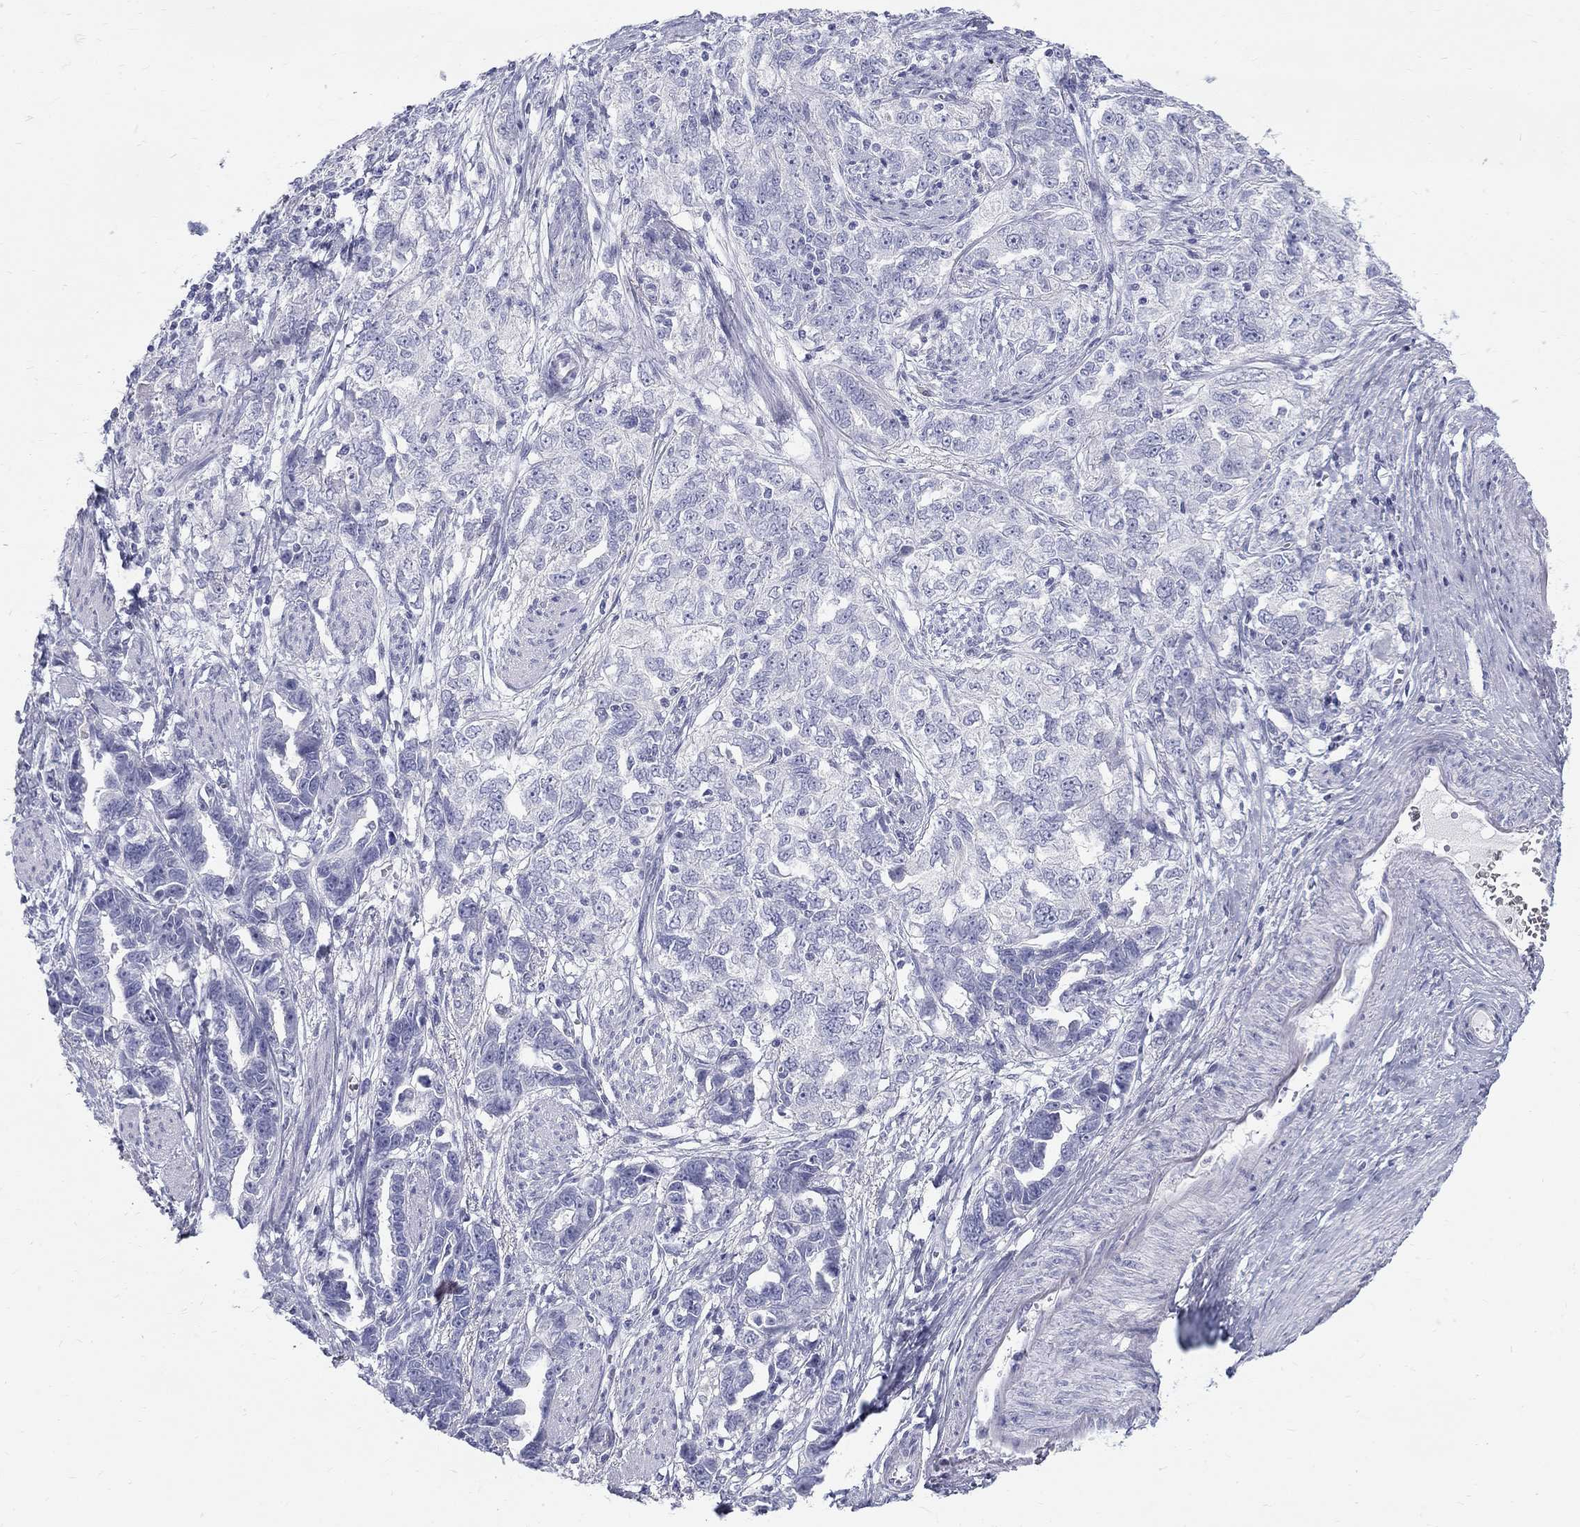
{"staining": {"intensity": "negative", "quantity": "none", "location": "none"}, "tissue": "ovarian cancer", "cell_type": "Tumor cells", "image_type": "cancer", "snomed": [{"axis": "morphology", "description": "Cystadenocarcinoma, serous, NOS"}, {"axis": "topography", "description": "Ovary"}], "caption": "Immunohistochemistry histopathology image of neoplastic tissue: human ovarian serous cystadenocarcinoma stained with DAB displays no significant protein staining in tumor cells. (DAB immunohistochemistry (IHC), high magnification).", "gene": "MAGEB6", "patient": {"sex": "female", "age": 51}}